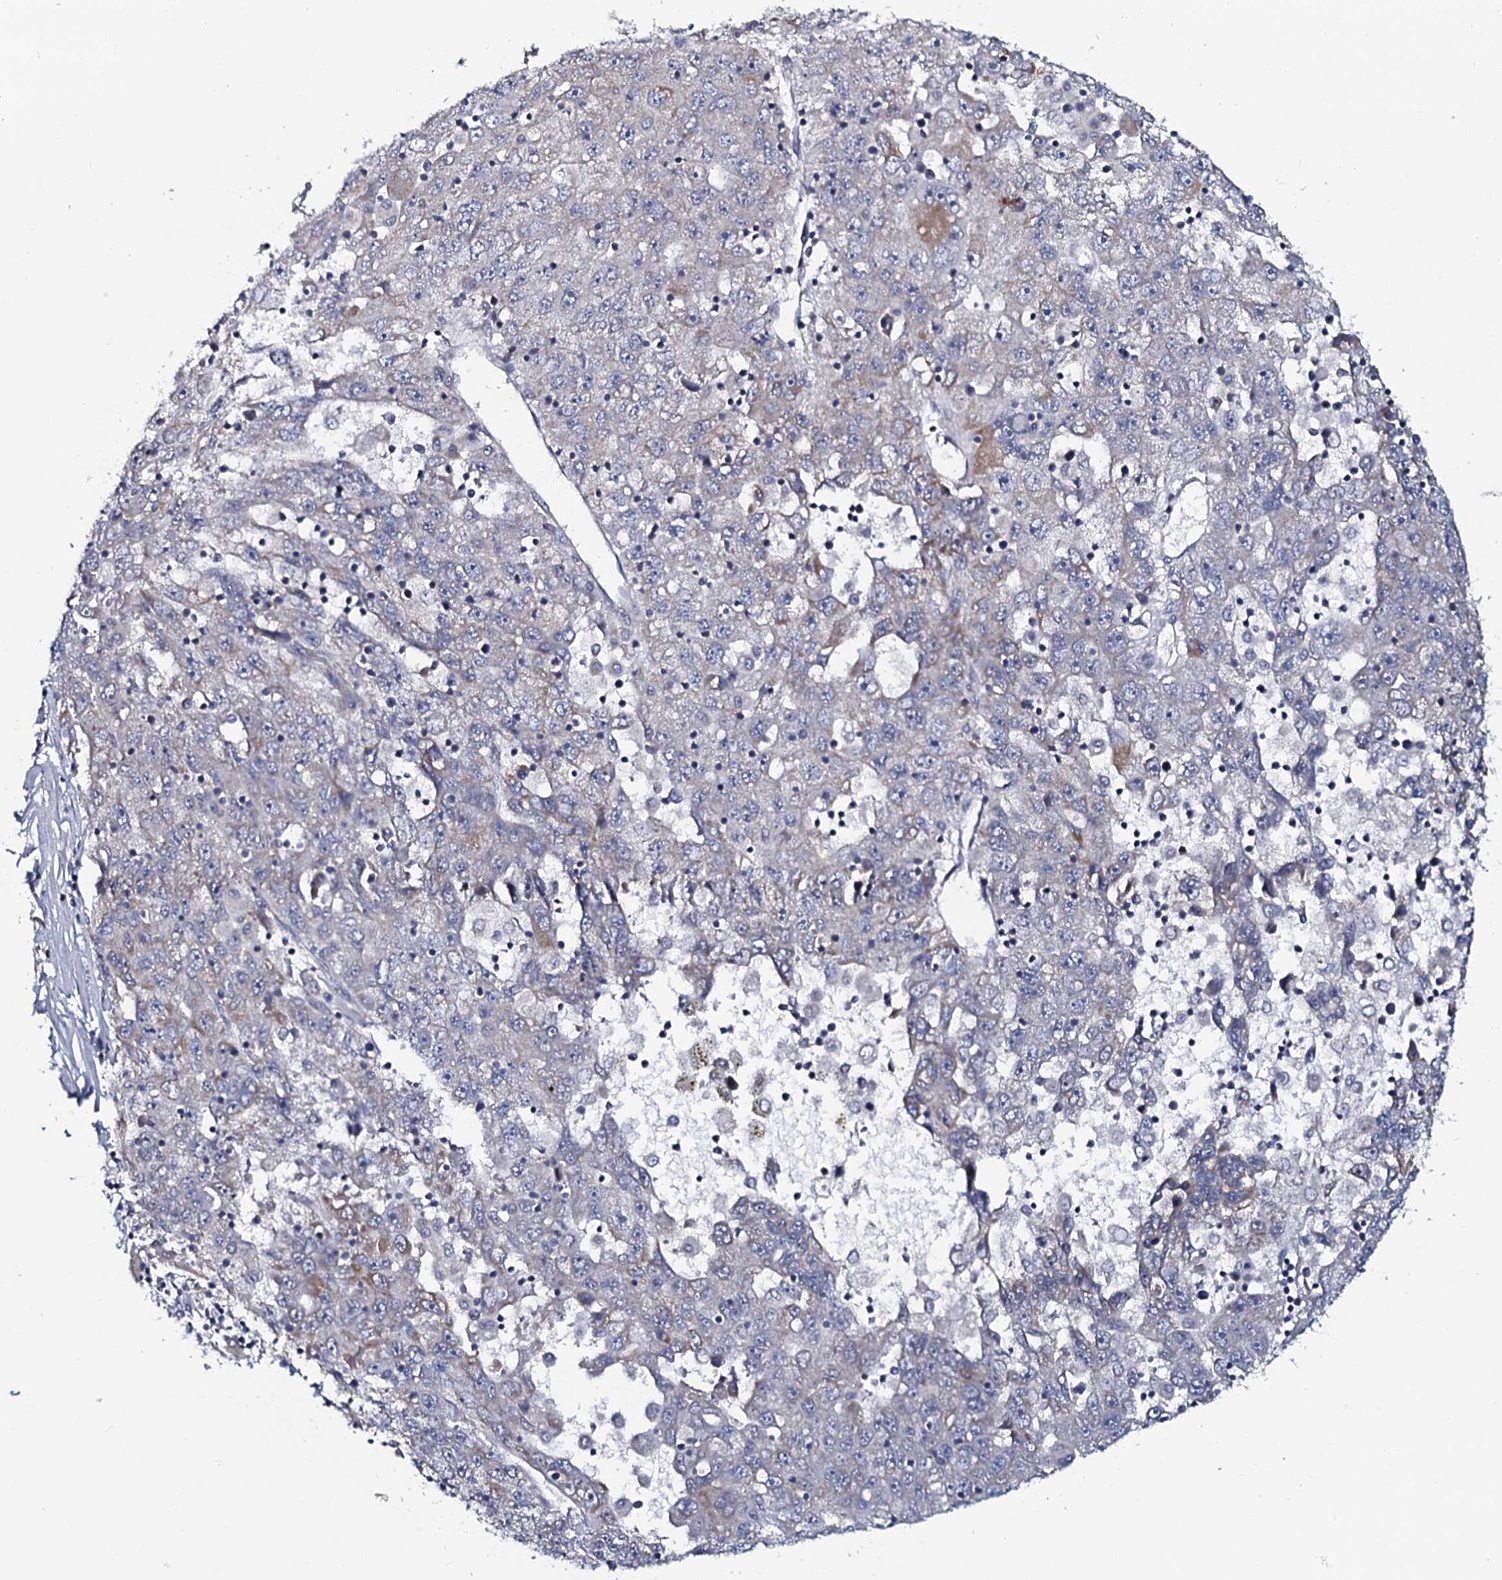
{"staining": {"intensity": "negative", "quantity": "none", "location": "none"}, "tissue": "liver cancer", "cell_type": "Tumor cells", "image_type": "cancer", "snomed": [{"axis": "morphology", "description": "Carcinoma, Hepatocellular, NOS"}, {"axis": "topography", "description": "Liver"}], "caption": "Human liver hepatocellular carcinoma stained for a protein using IHC displays no positivity in tumor cells.", "gene": "KCTD4", "patient": {"sex": "male", "age": 49}}